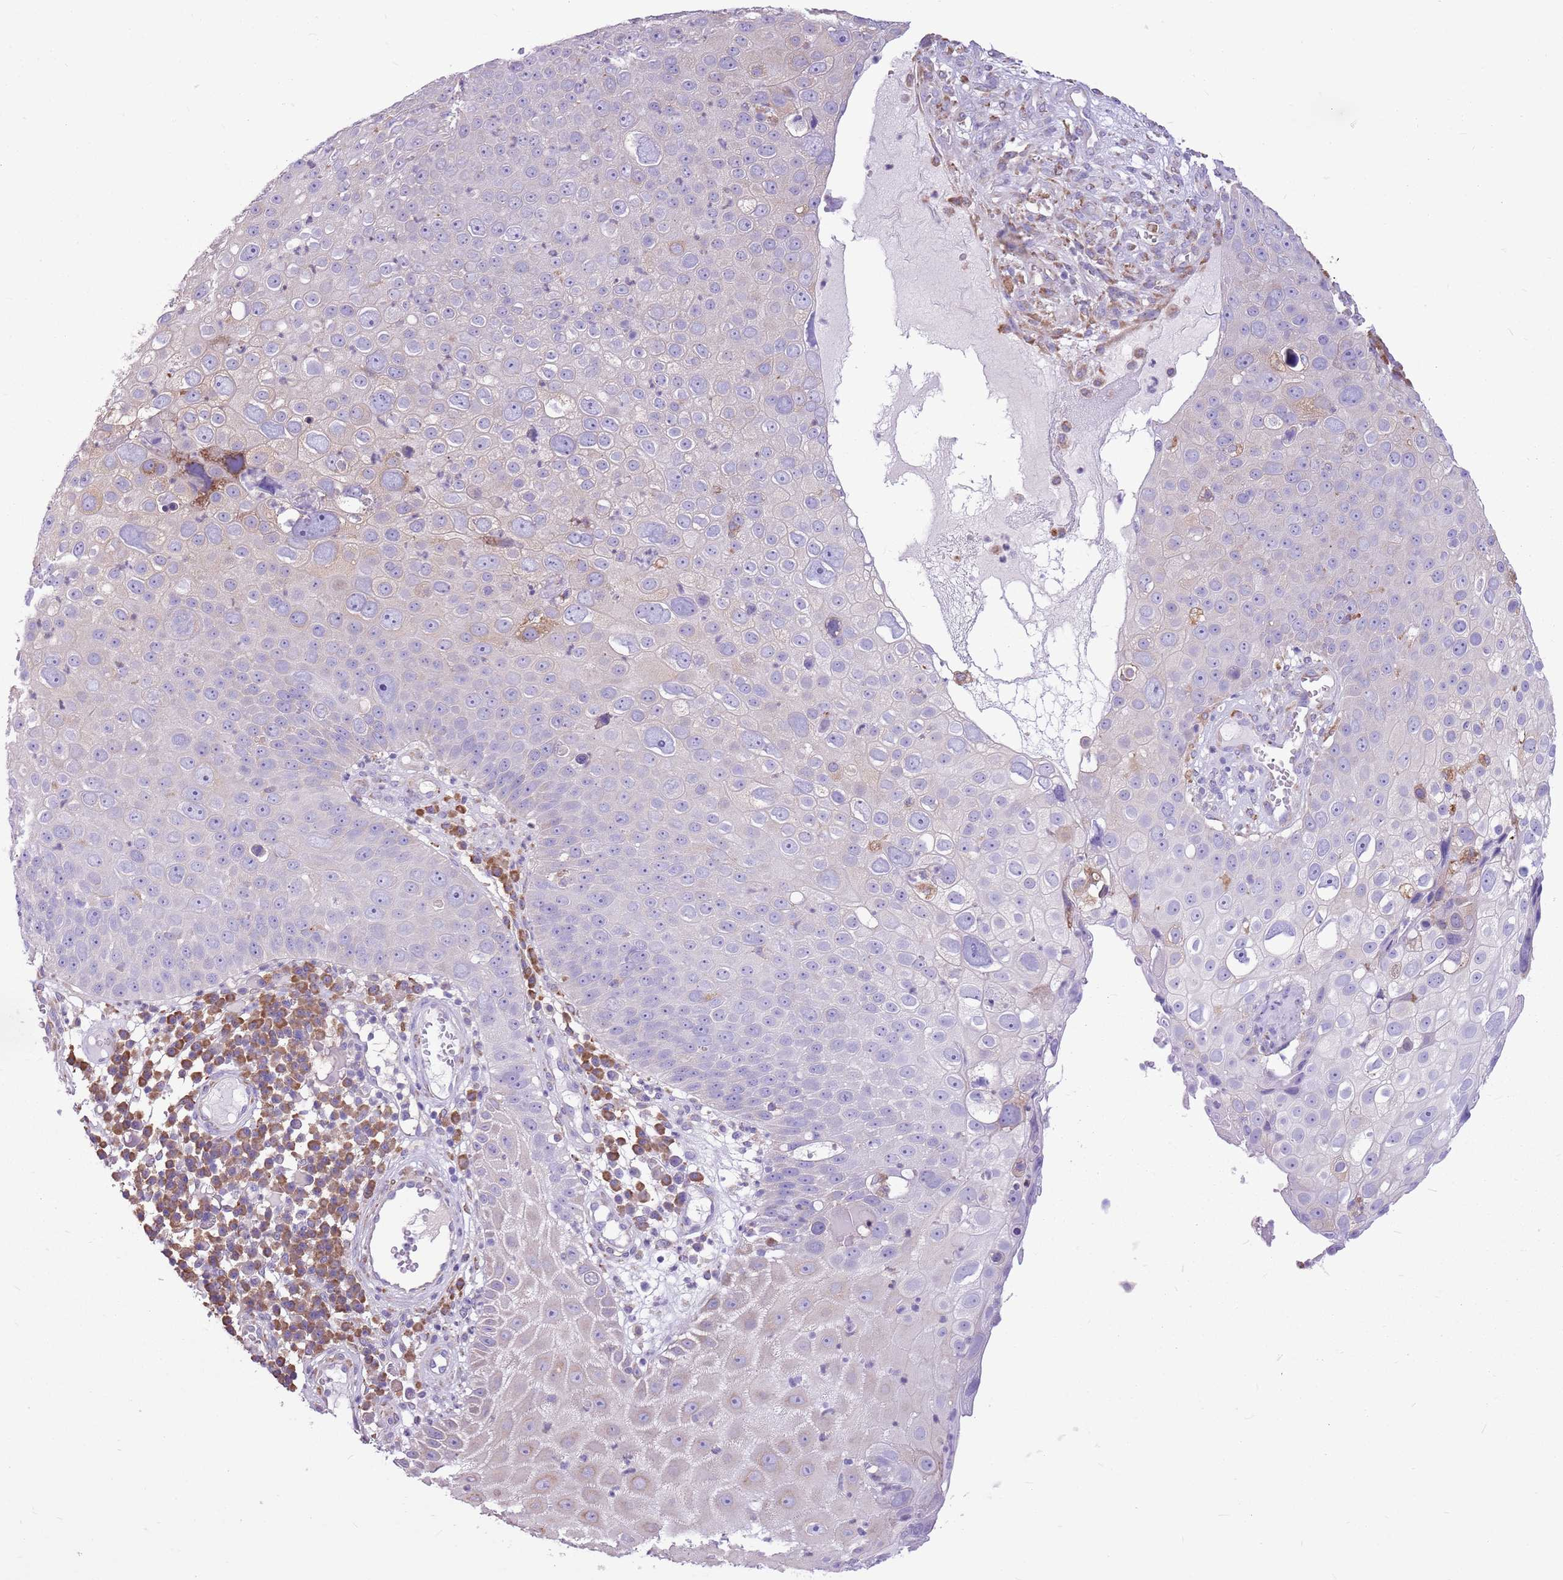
{"staining": {"intensity": "negative", "quantity": "none", "location": "none"}, "tissue": "skin cancer", "cell_type": "Tumor cells", "image_type": "cancer", "snomed": [{"axis": "morphology", "description": "Squamous cell carcinoma, NOS"}, {"axis": "topography", "description": "Skin"}], "caption": "DAB (3,3'-diaminobenzidine) immunohistochemical staining of skin cancer exhibits no significant staining in tumor cells.", "gene": "KCTD19", "patient": {"sex": "male", "age": 71}}